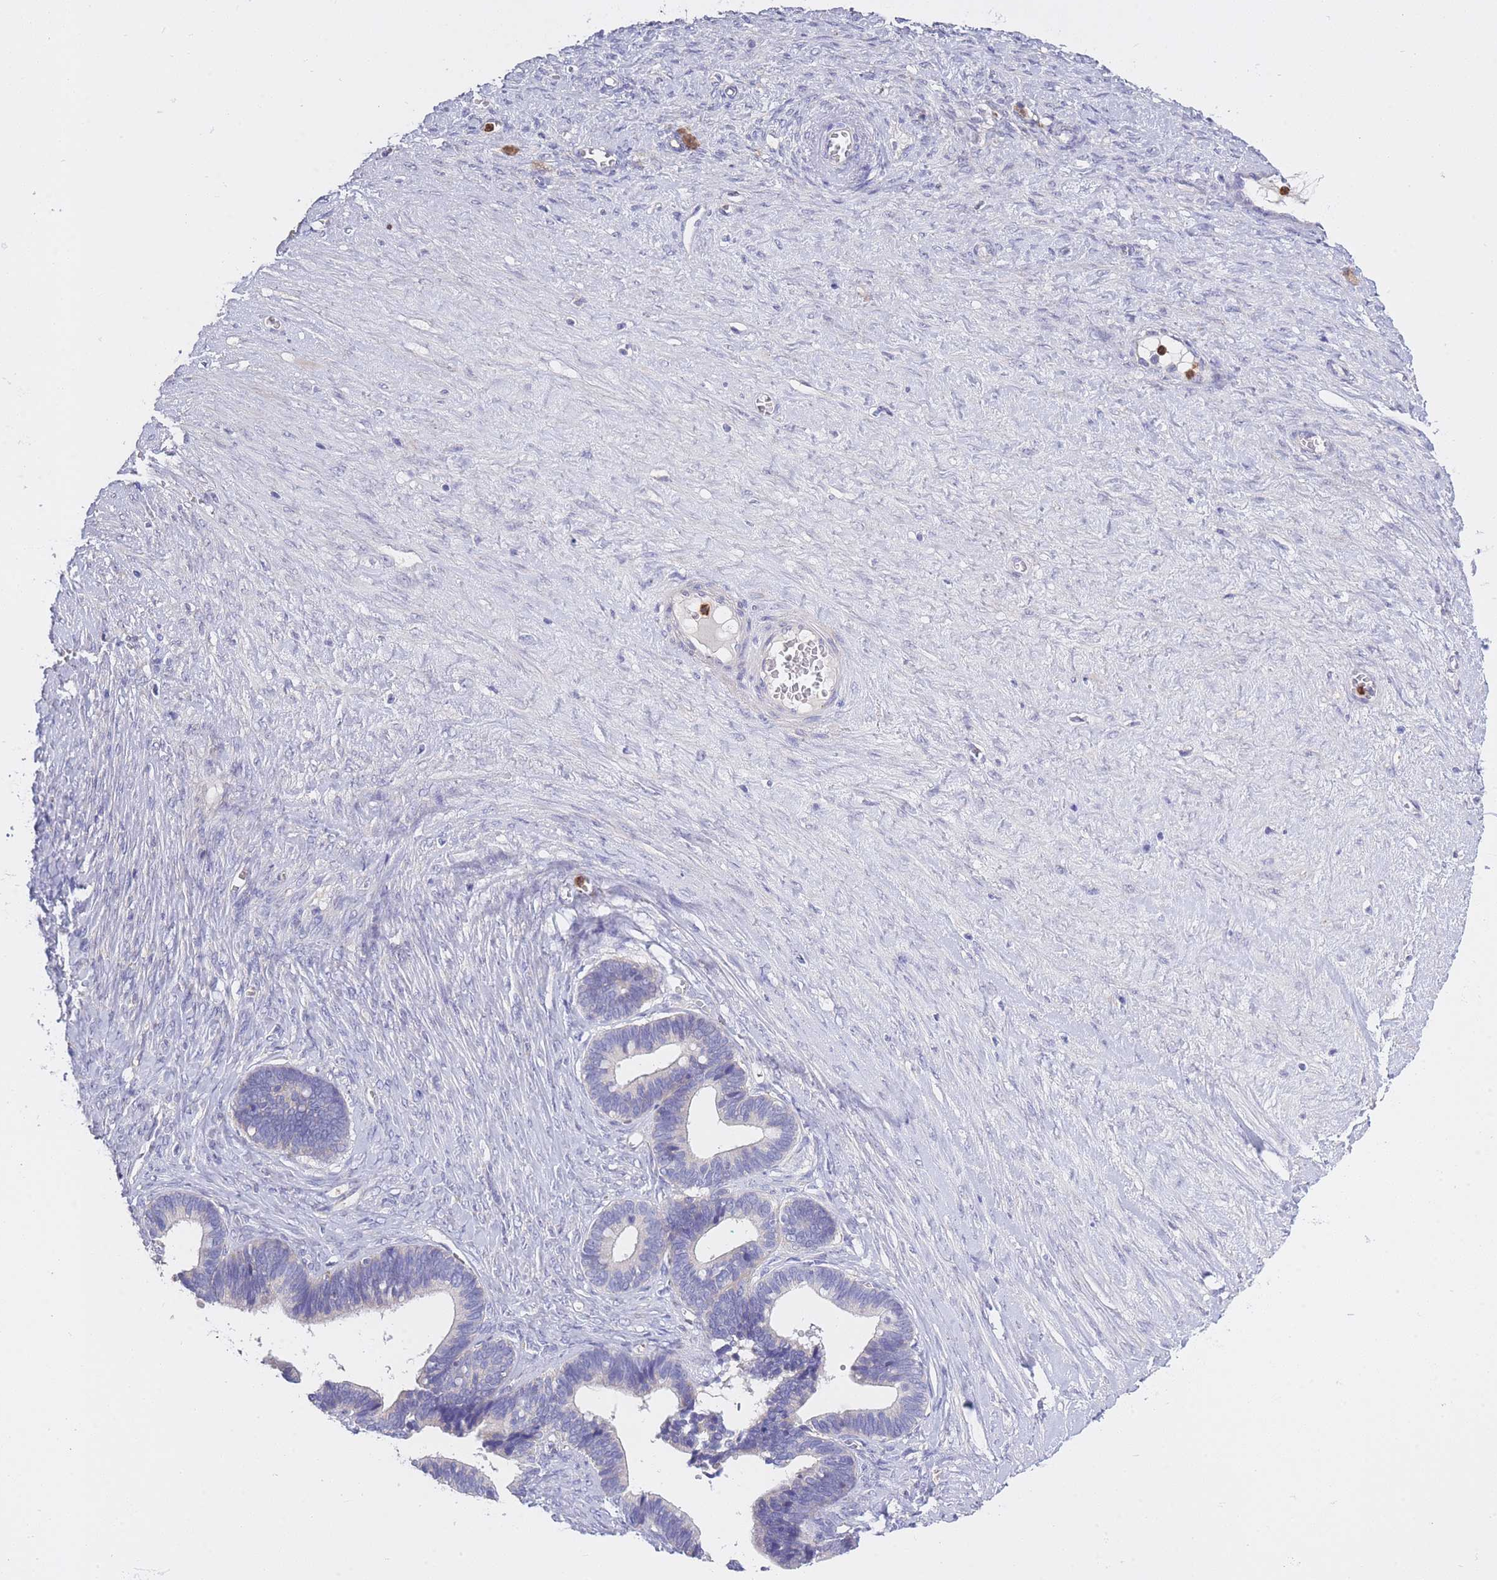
{"staining": {"intensity": "negative", "quantity": "none", "location": "none"}, "tissue": "ovarian cancer", "cell_type": "Tumor cells", "image_type": "cancer", "snomed": [{"axis": "morphology", "description": "Cystadenocarcinoma, serous, NOS"}, {"axis": "topography", "description": "Ovary"}], "caption": "An image of human ovarian serous cystadenocarcinoma is negative for staining in tumor cells.", "gene": "CENPM", "patient": {"sex": "female", "age": 56}}